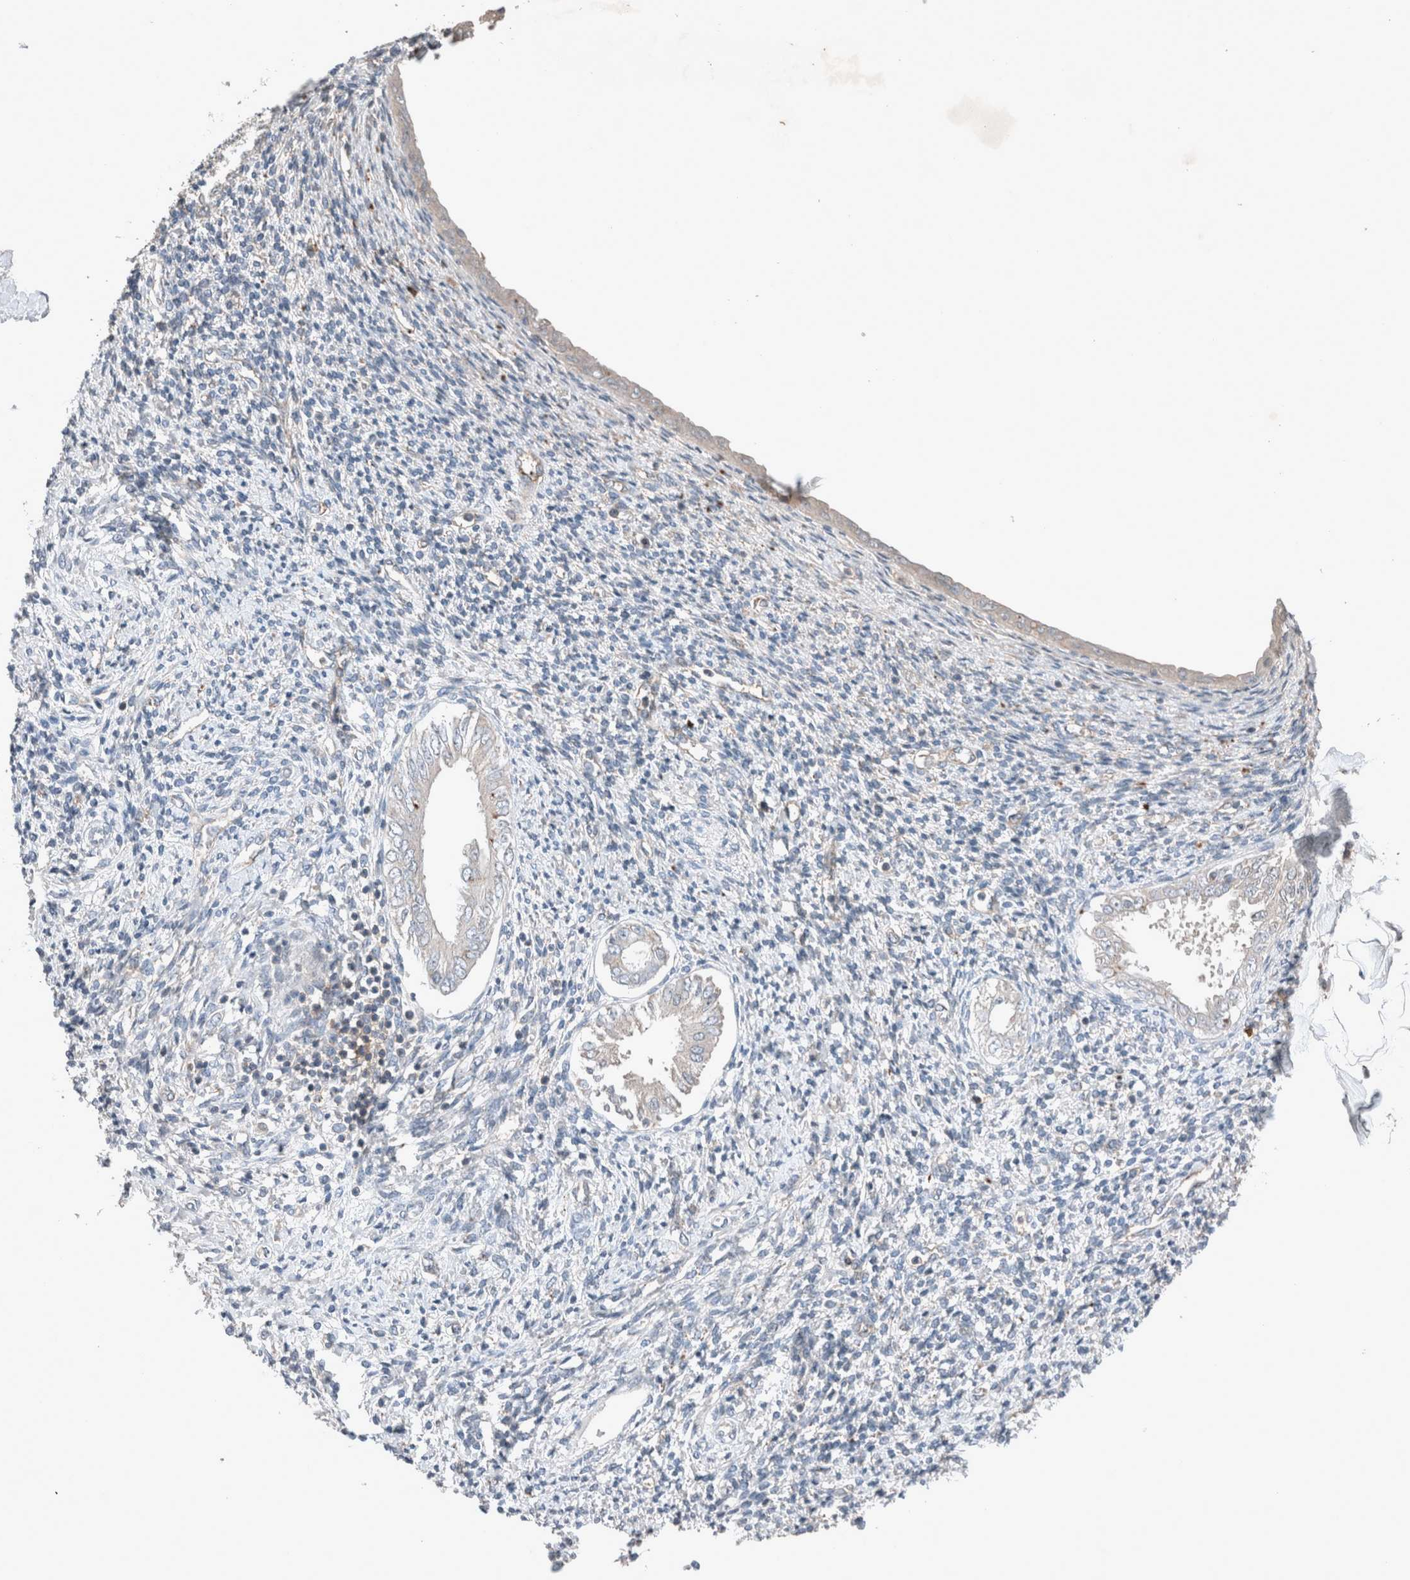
{"staining": {"intensity": "negative", "quantity": "none", "location": "none"}, "tissue": "endometrium", "cell_type": "Cells in endometrial stroma", "image_type": "normal", "snomed": [{"axis": "morphology", "description": "Normal tissue, NOS"}, {"axis": "topography", "description": "Endometrium"}], "caption": "This is an immunohistochemistry image of benign endometrium. There is no staining in cells in endometrial stroma.", "gene": "UGCG", "patient": {"sex": "female", "age": 66}}